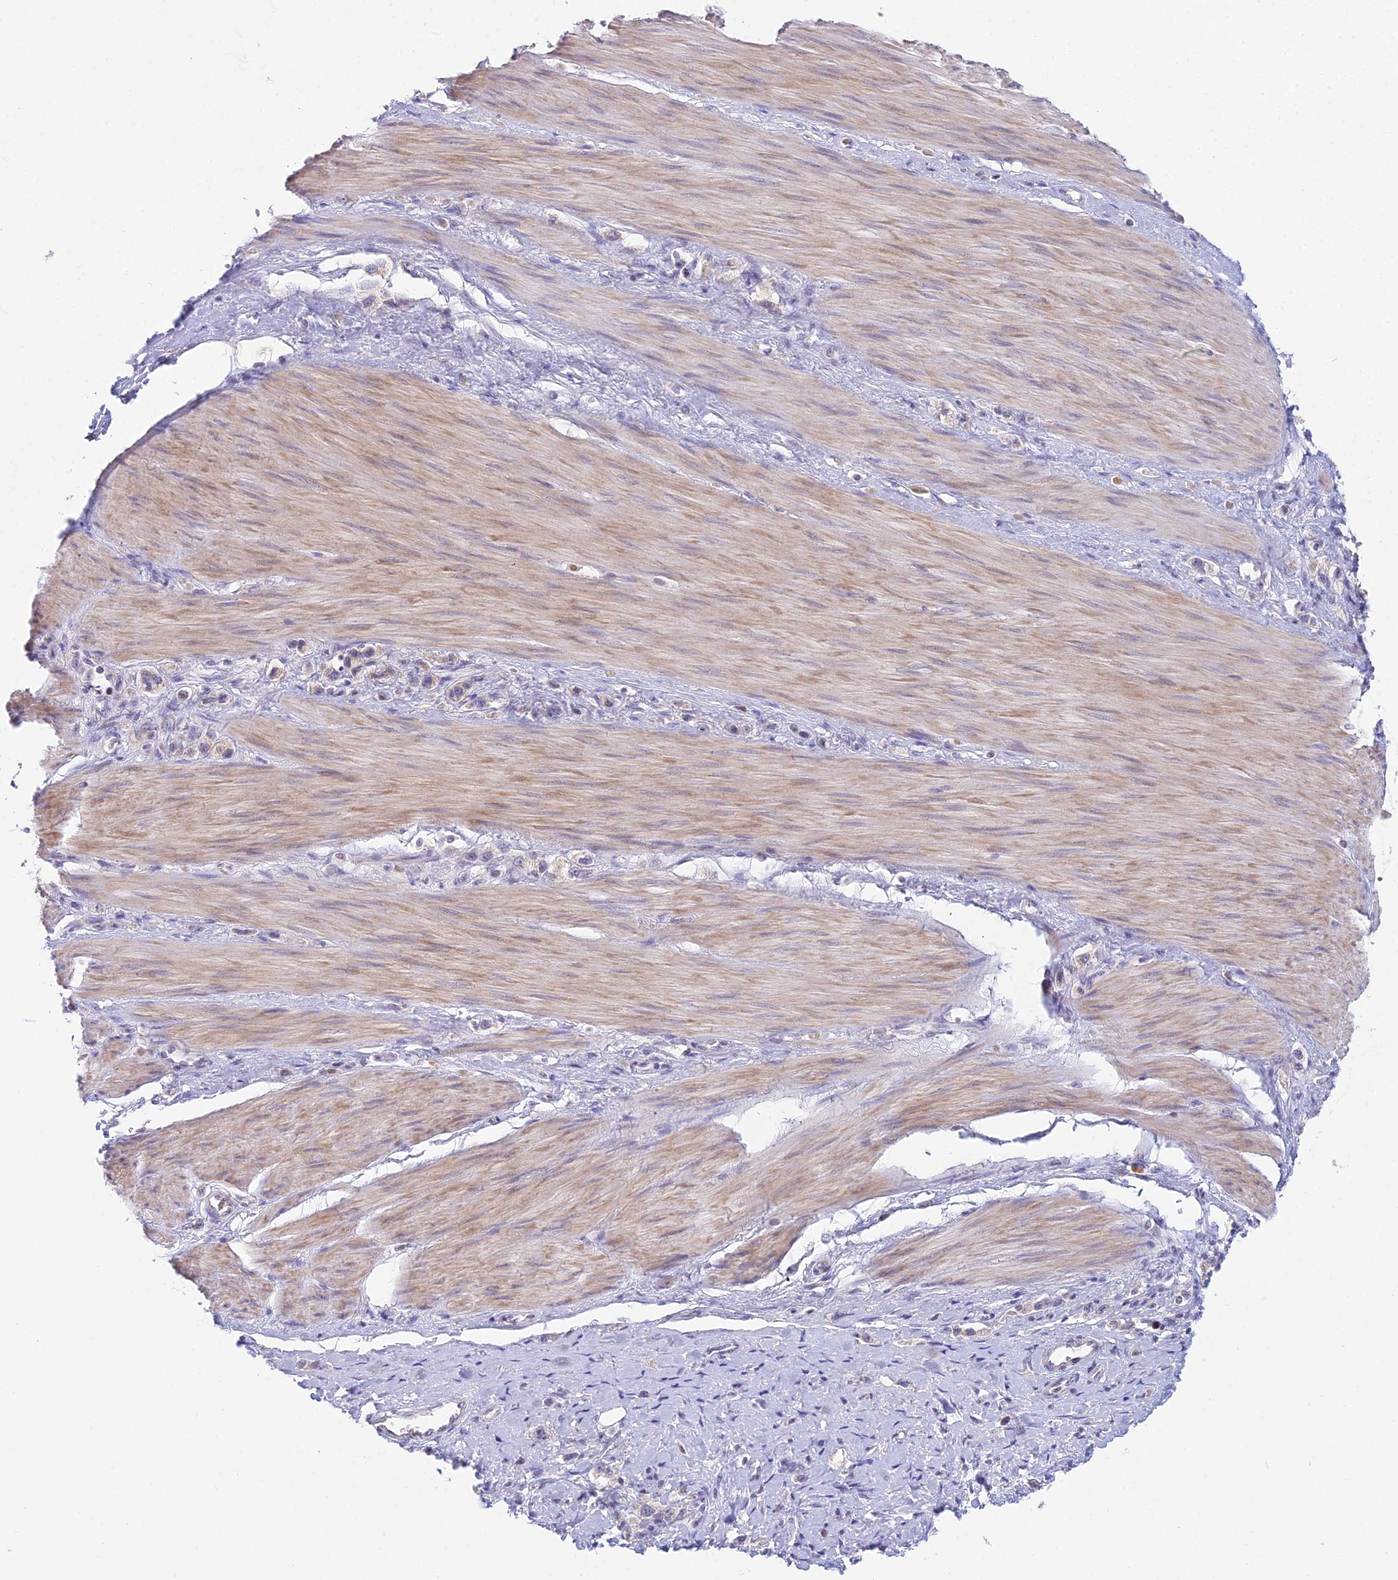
{"staining": {"intensity": "negative", "quantity": "none", "location": "none"}, "tissue": "stomach cancer", "cell_type": "Tumor cells", "image_type": "cancer", "snomed": [{"axis": "morphology", "description": "Adenocarcinoma, NOS"}, {"axis": "topography", "description": "Stomach"}], "caption": "A histopathology image of stomach adenocarcinoma stained for a protein demonstrates no brown staining in tumor cells. (Immunohistochemistry, brightfield microscopy, high magnification).", "gene": "CFAP206", "patient": {"sex": "female", "age": 65}}